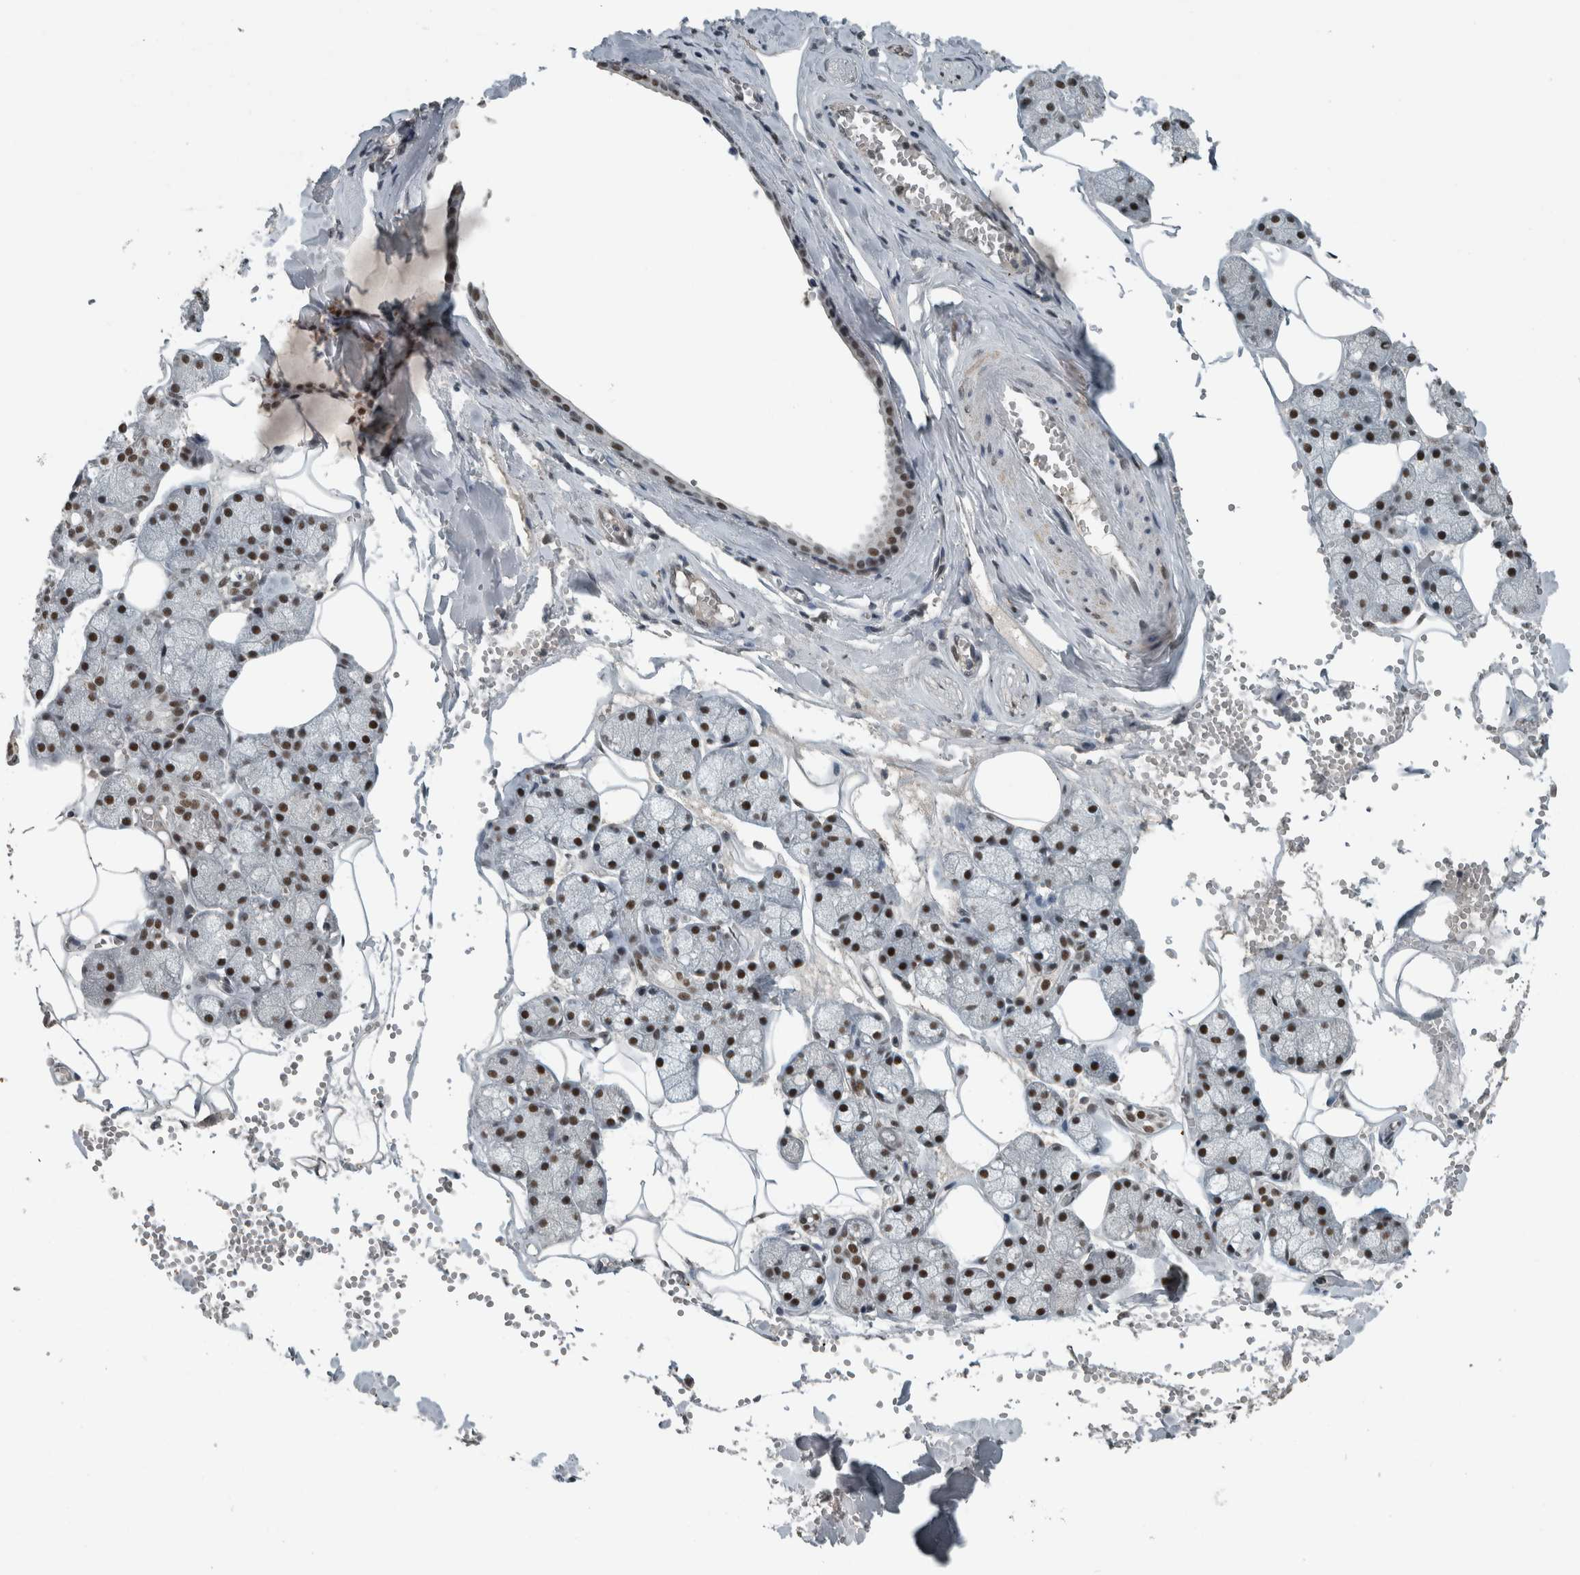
{"staining": {"intensity": "strong", "quantity": ">75%", "location": "nuclear"}, "tissue": "salivary gland", "cell_type": "Glandular cells", "image_type": "normal", "snomed": [{"axis": "morphology", "description": "Normal tissue, NOS"}, {"axis": "topography", "description": "Salivary gland"}], "caption": "Immunohistochemical staining of benign human salivary gland exhibits strong nuclear protein staining in about >75% of glandular cells.", "gene": "ZNF24", "patient": {"sex": "male", "age": 62}}